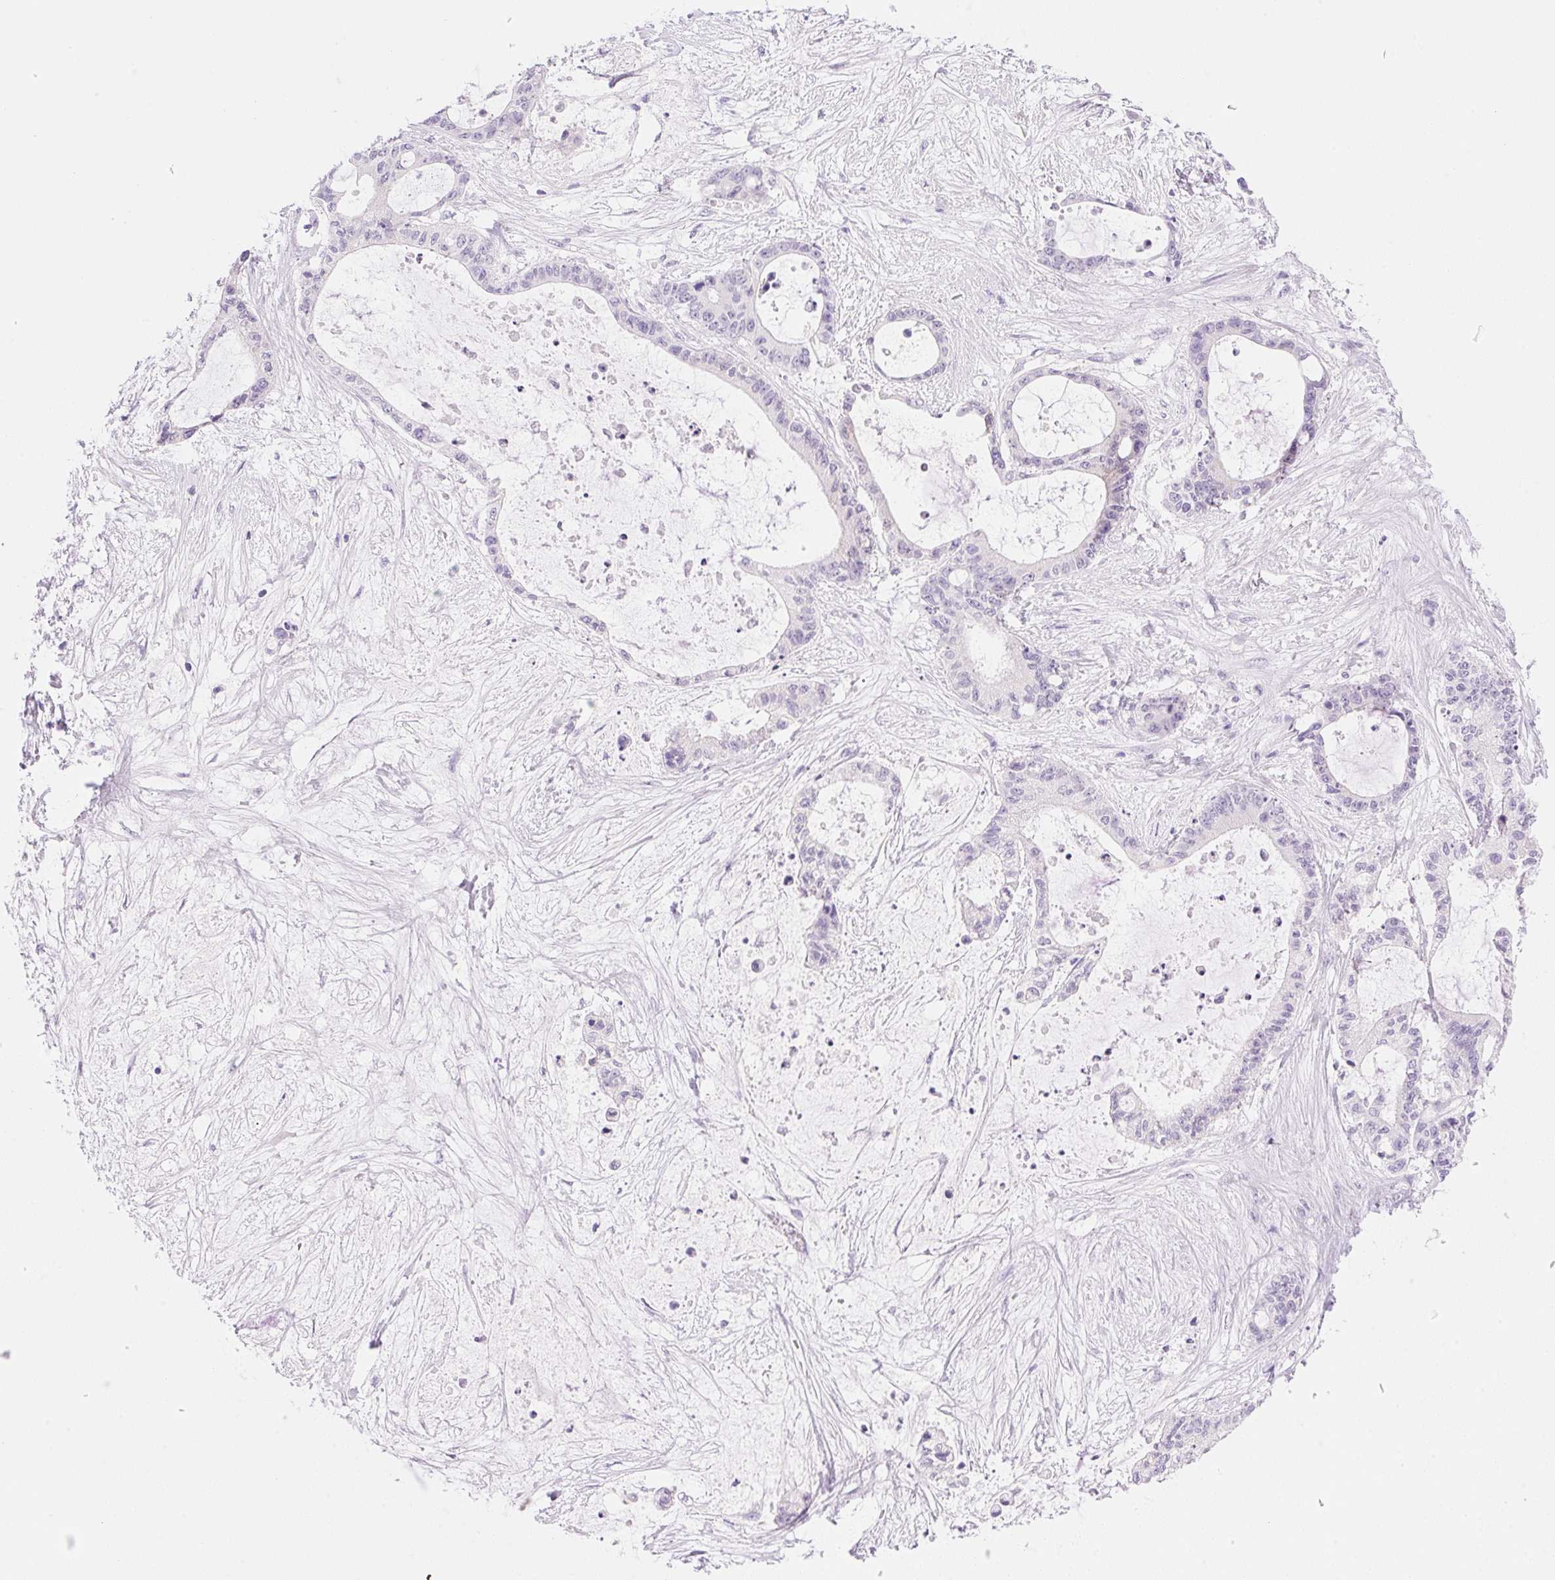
{"staining": {"intensity": "negative", "quantity": "none", "location": "none"}, "tissue": "liver cancer", "cell_type": "Tumor cells", "image_type": "cancer", "snomed": [{"axis": "morphology", "description": "Normal tissue, NOS"}, {"axis": "morphology", "description": "Cholangiocarcinoma"}, {"axis": "topography", "description": "Liver"}, {"axis": "topography", "description": "Peripheral nerve tissue"}], "caption": "Immunohistochemistry (IHC) of human liver cancer (cholangiocarcinoma) displays no positivity in tumor cells.", "gene": "DHCR24", "patient": {"sex": "female", "age": 73}}